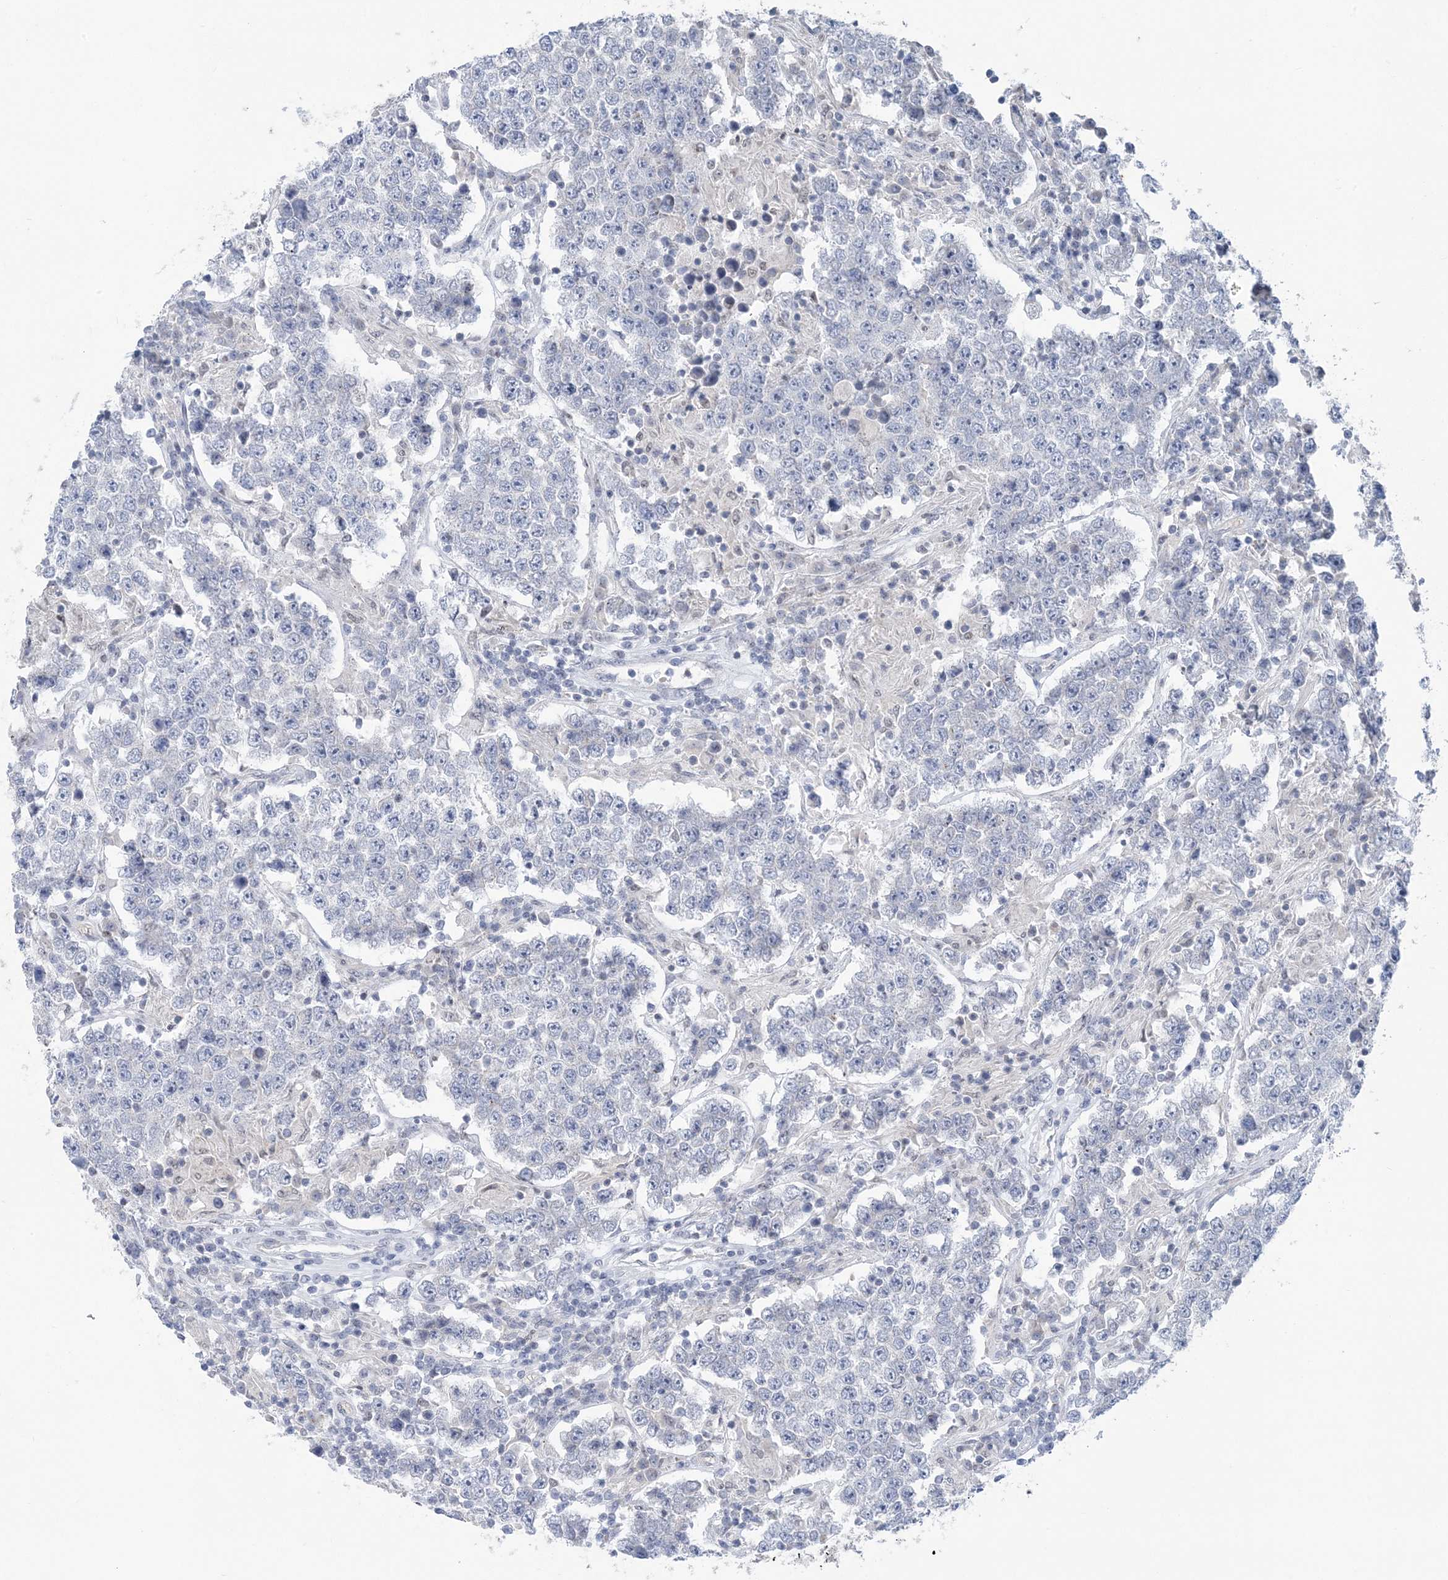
{"staining": {"intensity": "negative", "quantity": "none", "location": "none"}, "tissue": "testis cancer", "cell_type": "Tumor cells", "image_type": "cancer", "snomed": [{"axis": "morphology", "description": "Normal tissue, NOS"}, {"axis": "morphology", "description": "Urothelial carcinoma, High grade"}, {"axis": "morphology", "description": "Seminoma, NOS"}, {"axis": "morphology", "description": "Carcinoma, Embryonal, NOS"}, {"axis": "topography", "description": "Urinary bladder"}, {"axis": "topography", "description": "Testis"}], "caption": "The immunohistochemistry (IHC) image has no significant staining in tumor cells of testis cancer tissue.", "gene": "ZBTB7A", "patient": {"sex": "male", "age": 41}}